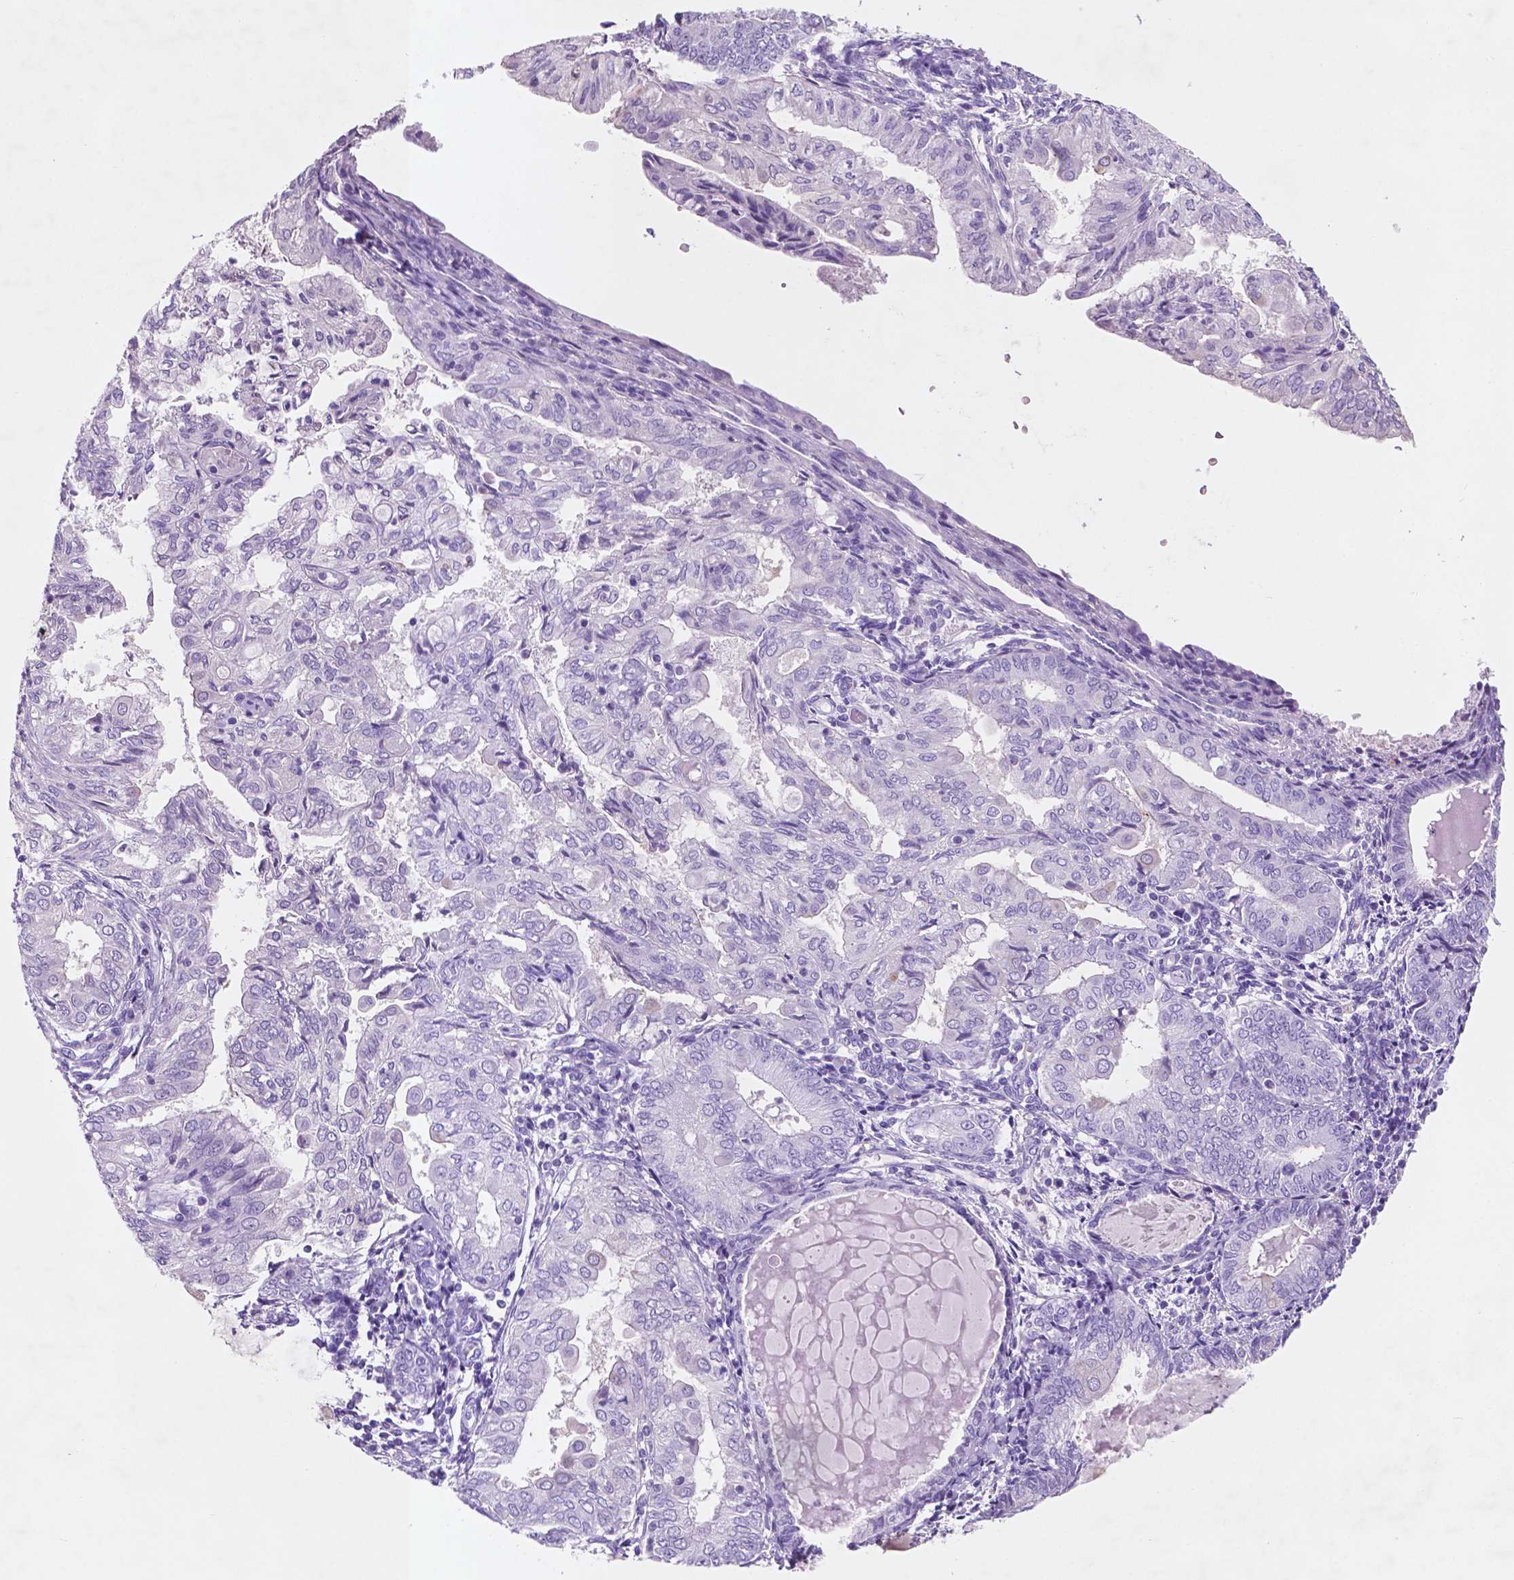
{"staining": {"intensity": "negative", "quantity": "none", "location": "none"}, "tissue": "endometrial cancer", "cell_type": "Tumor cells", "image_type": "cancer", "snomed": [{"axis": "morphology", "description": "Adenocarcinoma, NOS"}, {"axis": "topography", "description": "Endometrium"}], "caption": "Human adenocarcinoma (endometrial) stained for a protein using immunohistochemistry (IHC) displays no staining in tumor cells.", "gene": "POU4F1", "patient": {"sex": "female", "age": 68}}